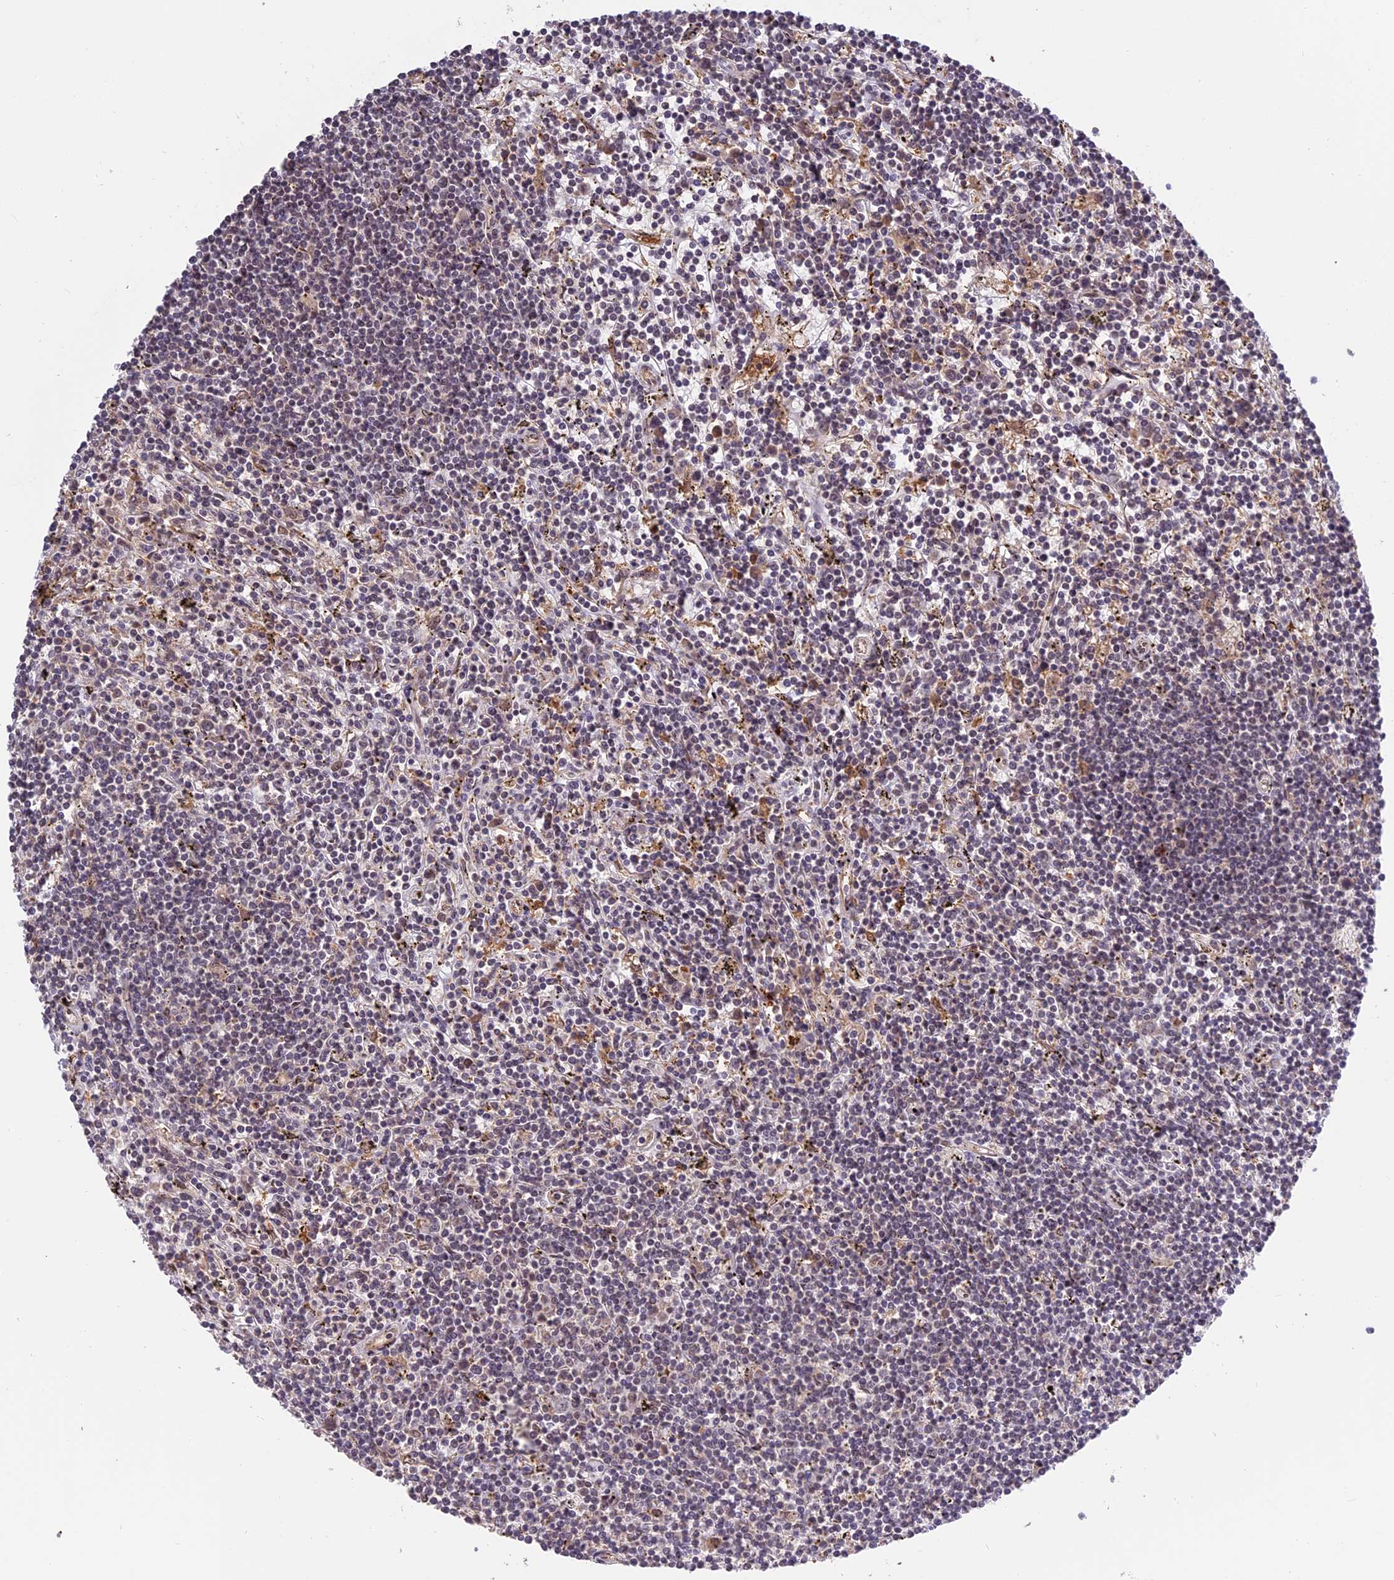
{"staining": {"intensity": "negative", "quantity": "none", "location": "none"}, "tissue": "lymphoma", "cell_type": "Tumor cells", "image_type": "cancer", "snomed": [{"axis": "morphology", "description": "Malignant lymphoma, non-Hodgkin's type, Low grade"}, {"axis": "topography", "description": "Spleen"}], "caption": "An IHC photomicrograph of lymphoma is shown. There is no staining in tumor cells of lymphoma.", "gene": "MNS1", "patient": {"sex": "male", "age": 76}}